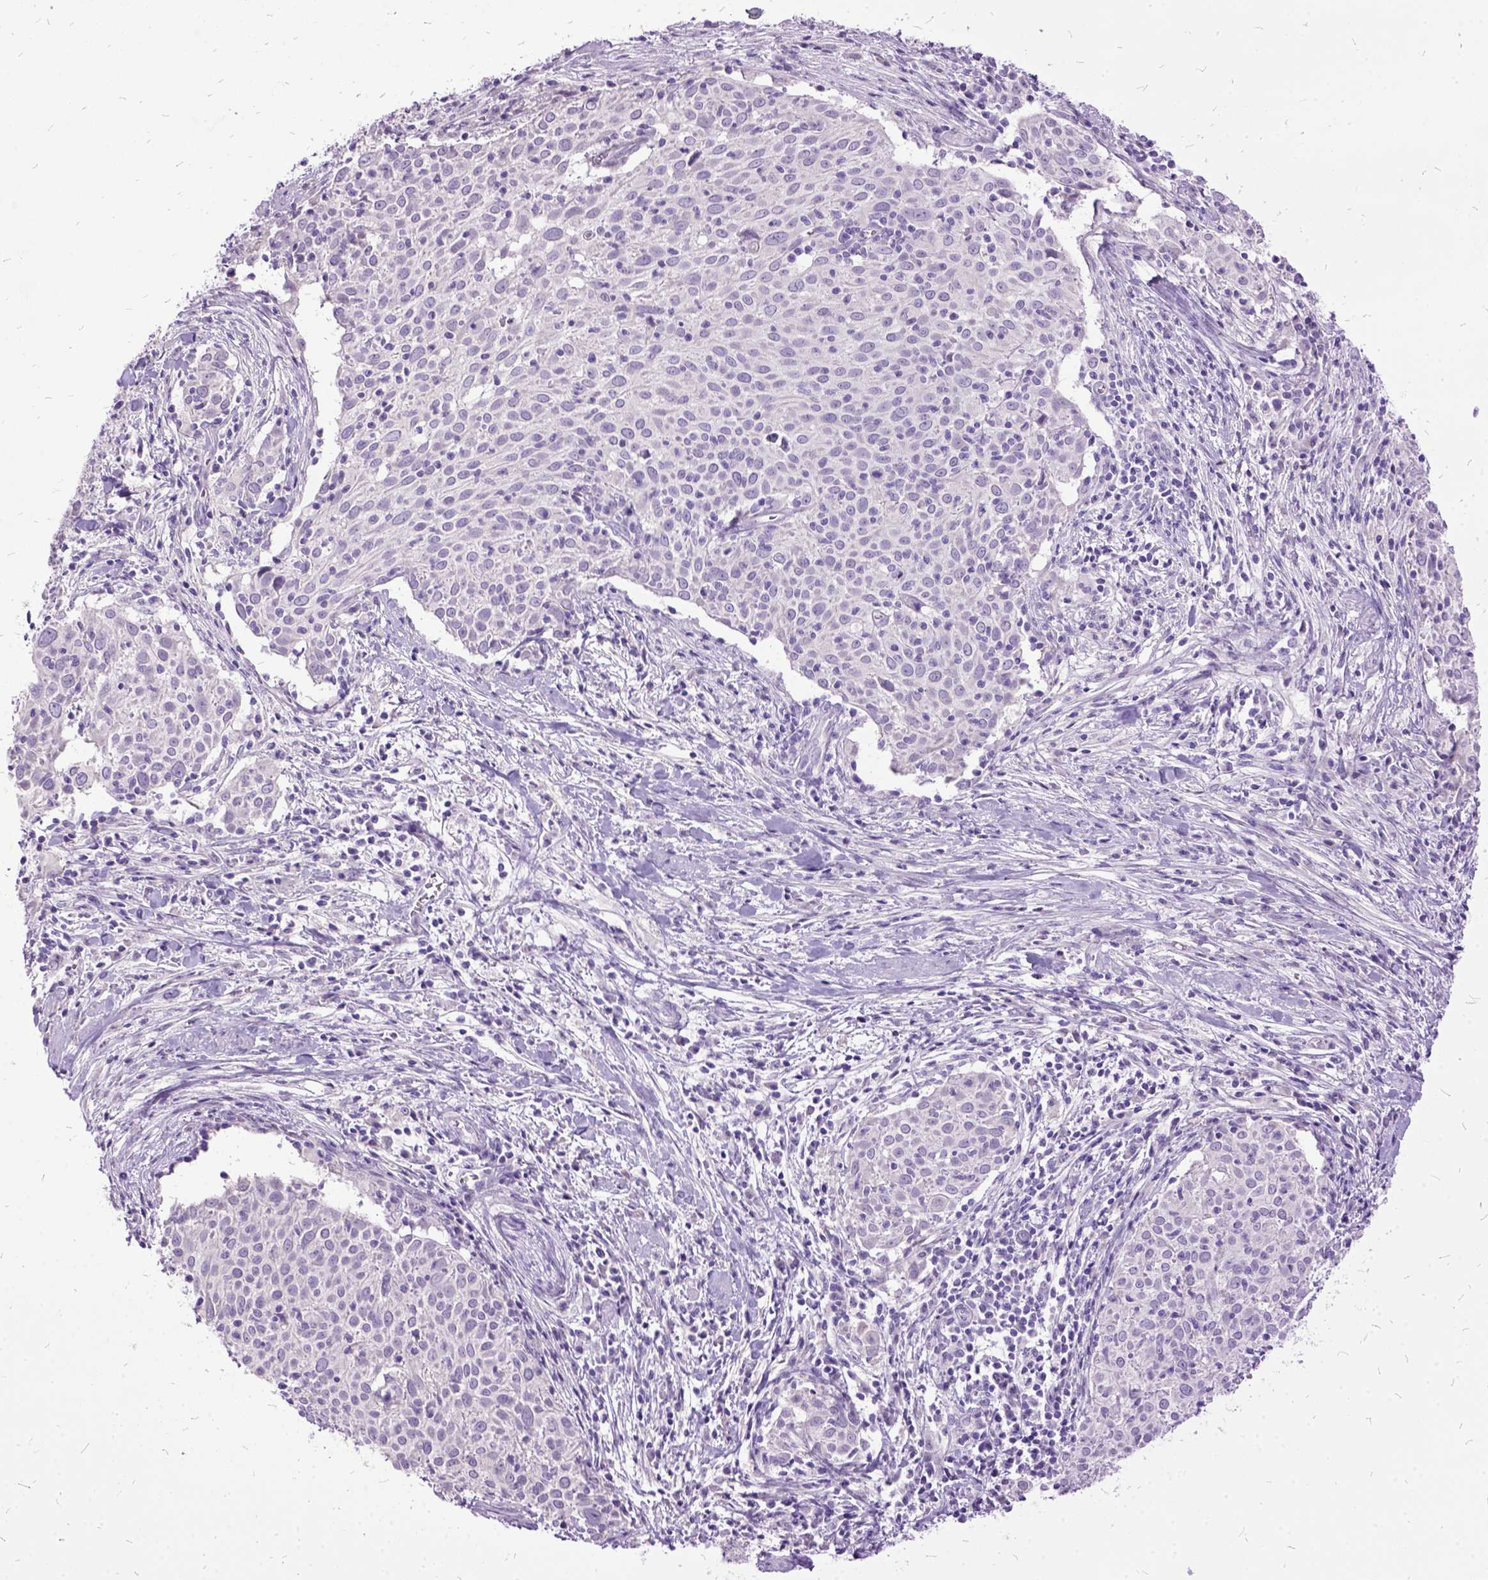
{"staining": {"intensity": "negative", "quantity": "none", "location": "none"}, "tissue": "cervical cancer", "cell_type": "Tumor cells", "image_type": "cancer", "snomed": [{"axis": "morphology", "description": "Squamous cell carcinoma, NOS"}, {"axis": "topography", "description": "Cervix"}], "caption": "IHC photomicrograph of human cervical cancer stained for a protein (brown), which shows no expression in tumor cells.", "gene": "MME", "patient": {"sex": "female", "age": 39}}